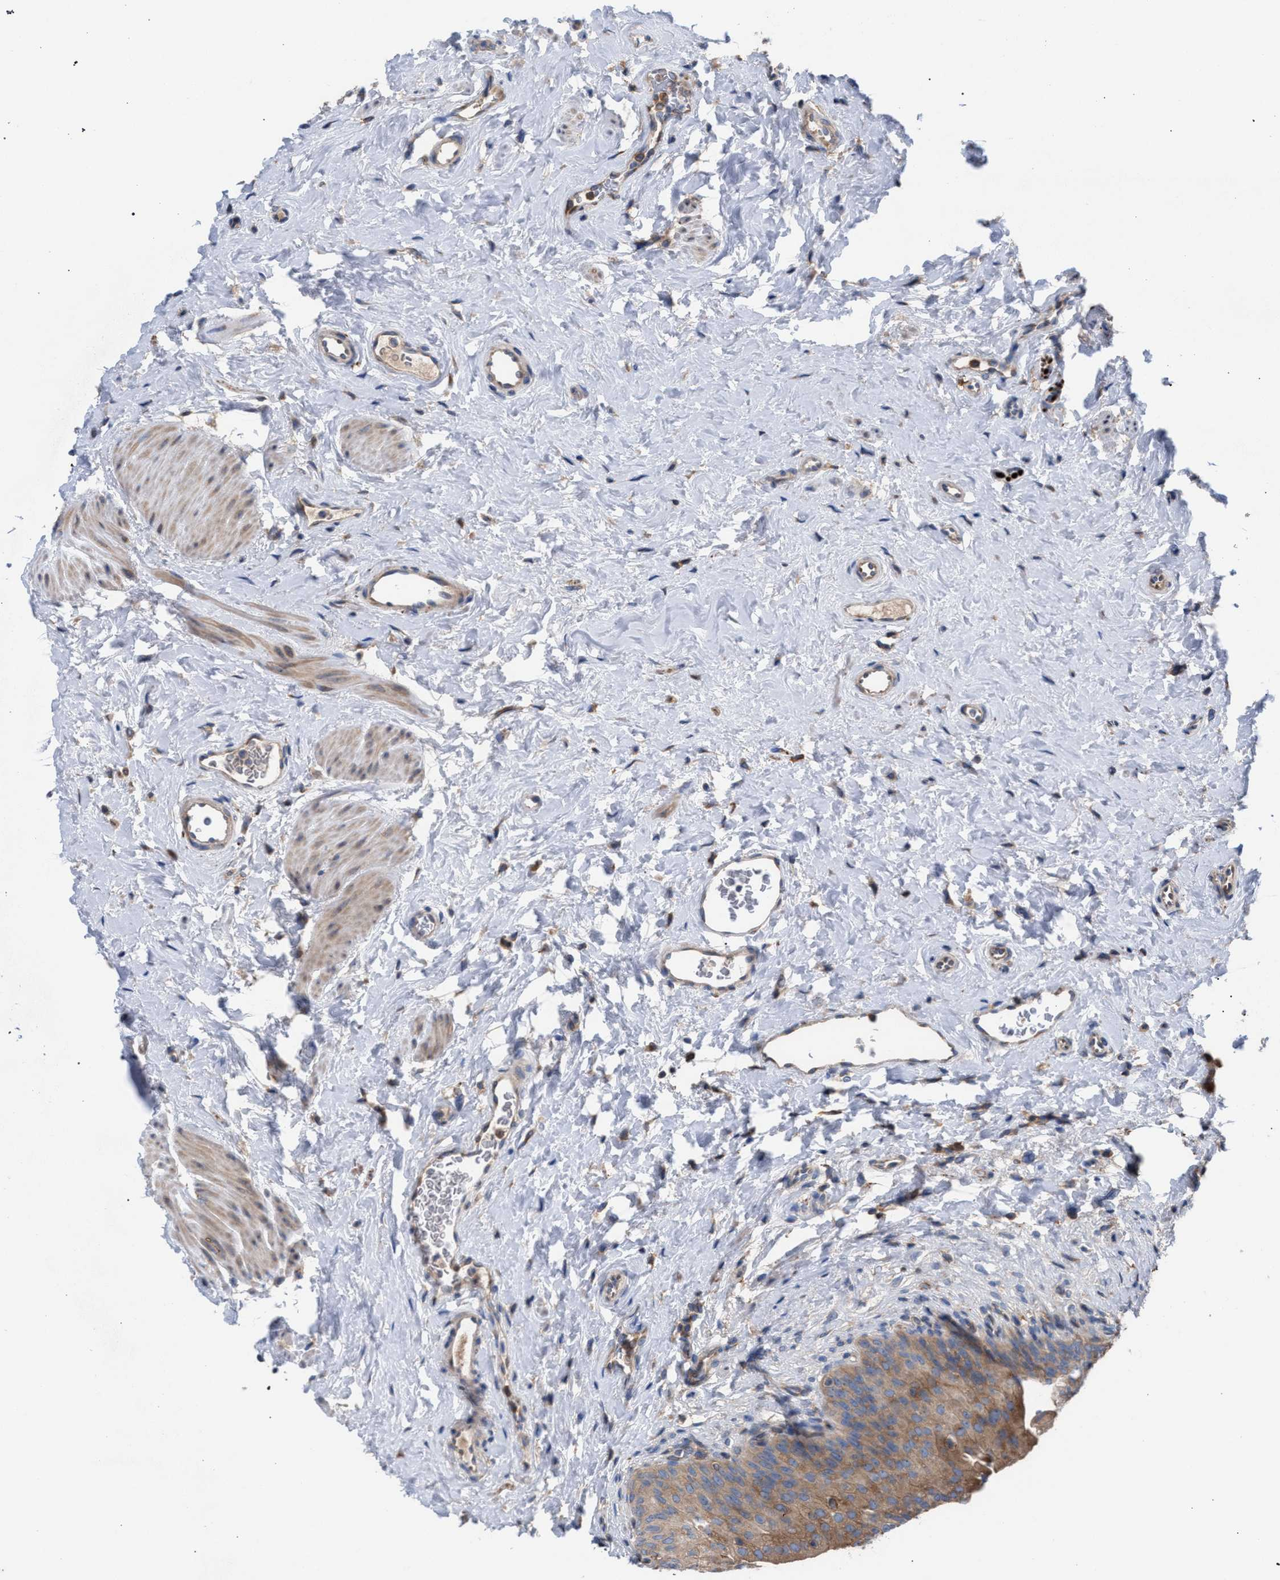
{"staining": {"intensity": "moderate", "quantity": ">75%", "location": "cytoplasmic/membranous"}, "tissue": "urinary bladder", "cell_type": "Urothelial cells", "image_type": "normal", "snomed": [{"axis": "morphology", "description": "Normal tissue, NOS"}, {"axis": "topography", "description": "Urinary bladder"}], "caption": "DAB (3,3'-diaminobenzidine) immunohistochemical staining of normal human urinary bladder displays moderate cytoplasmic/membranous protein staining in about >75% of urothelial cells.", "gene": "CDR2L", "patient": {"sex": "female", "age": 79}}